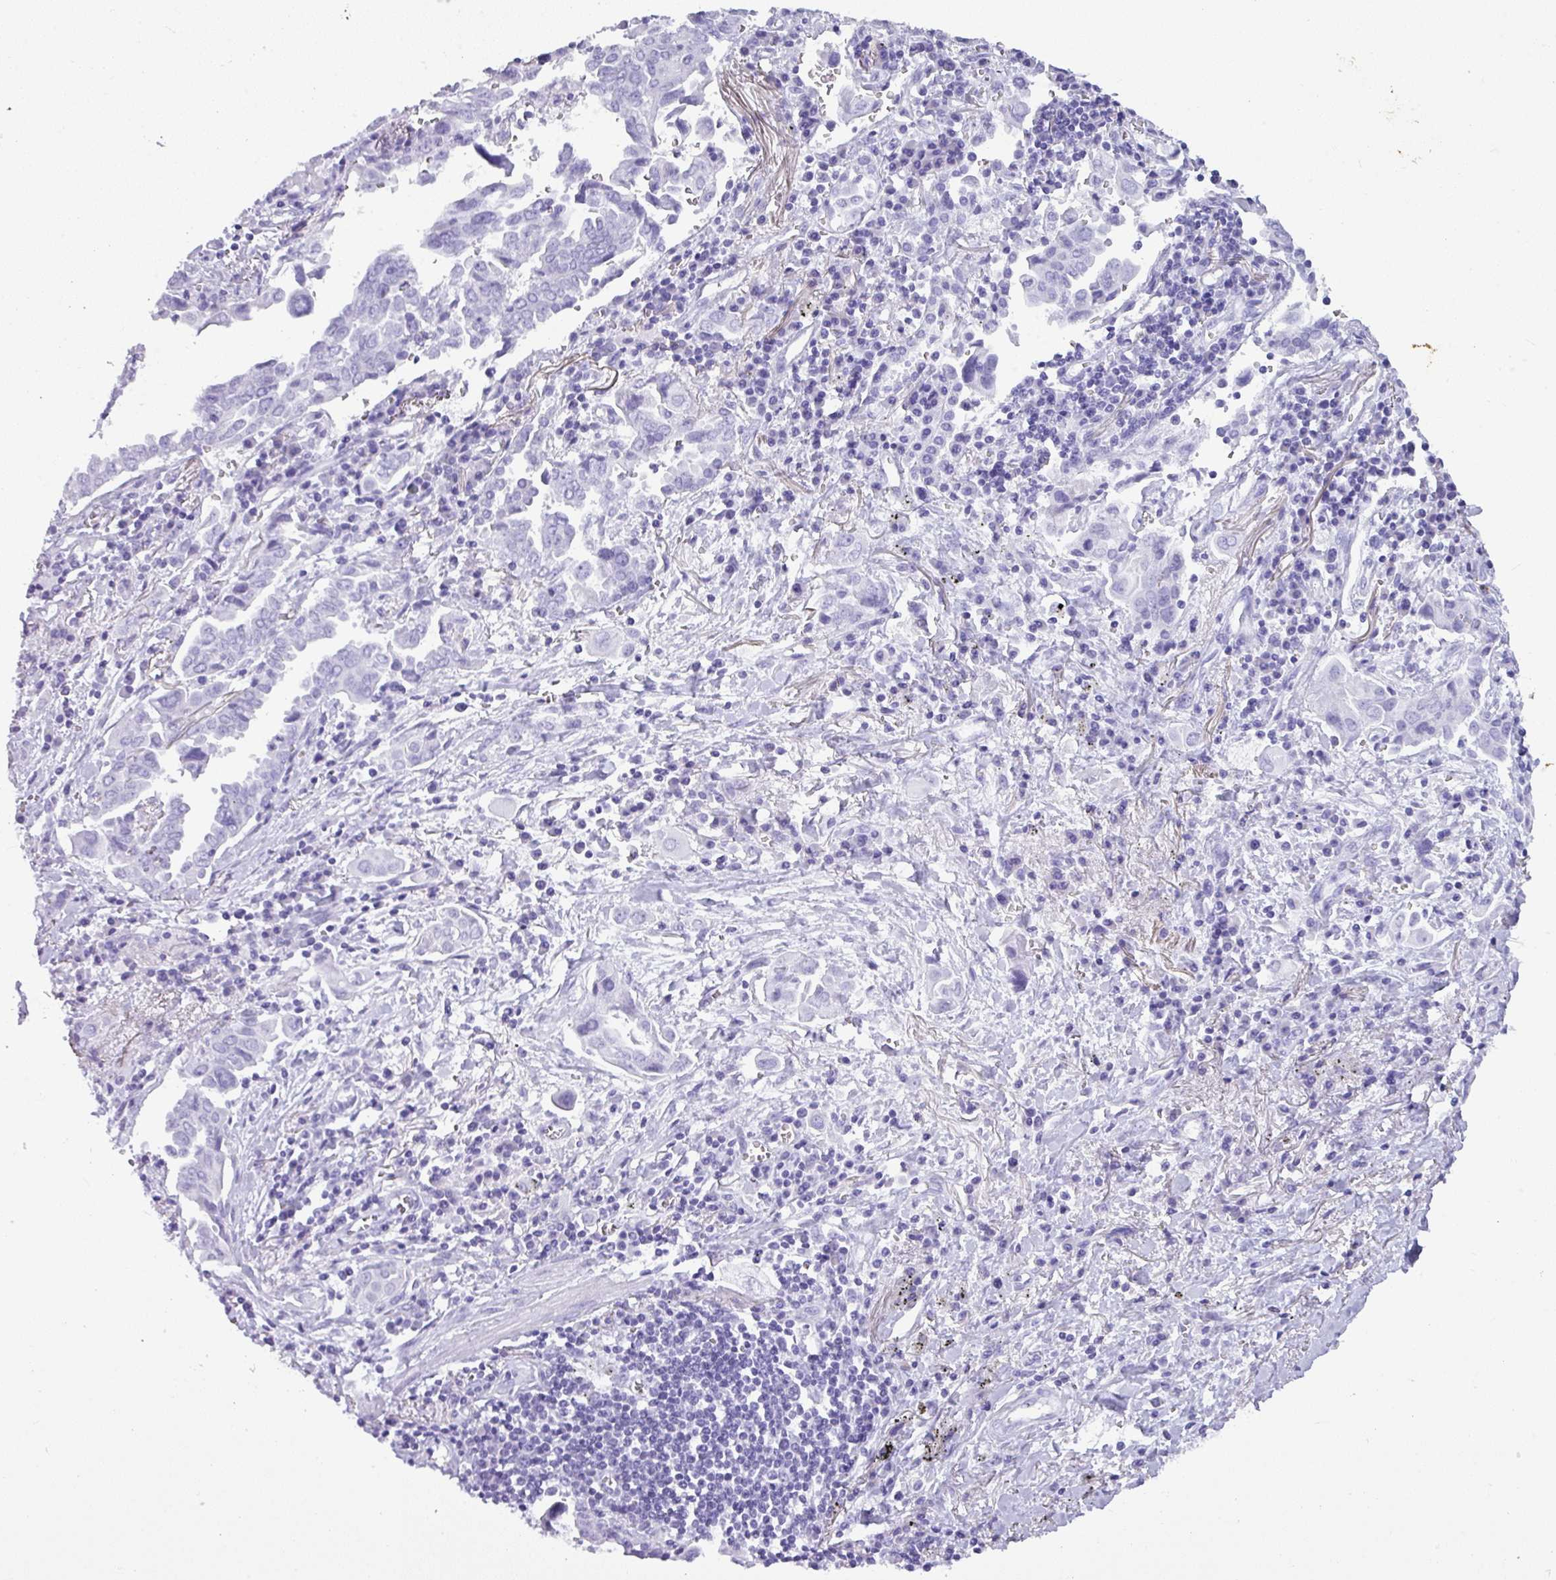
{"staining": {"intensity": "negative", "quantity": "none", "location": "none"}, "tissue": "lung cancer", "cell_type": "Tumor cells", "image_type": "cancer", "snomed": [{"axis": "morphology", "description": "Adenocarcinoma, NOS"}, {"axis": "topography", "description": "Lung"}], "caption": "Tumor cells show no significant positivity in lung adenocarcinoma.", "gene": "ZNF524", "patient": {"sex": "male", "age": 76}}